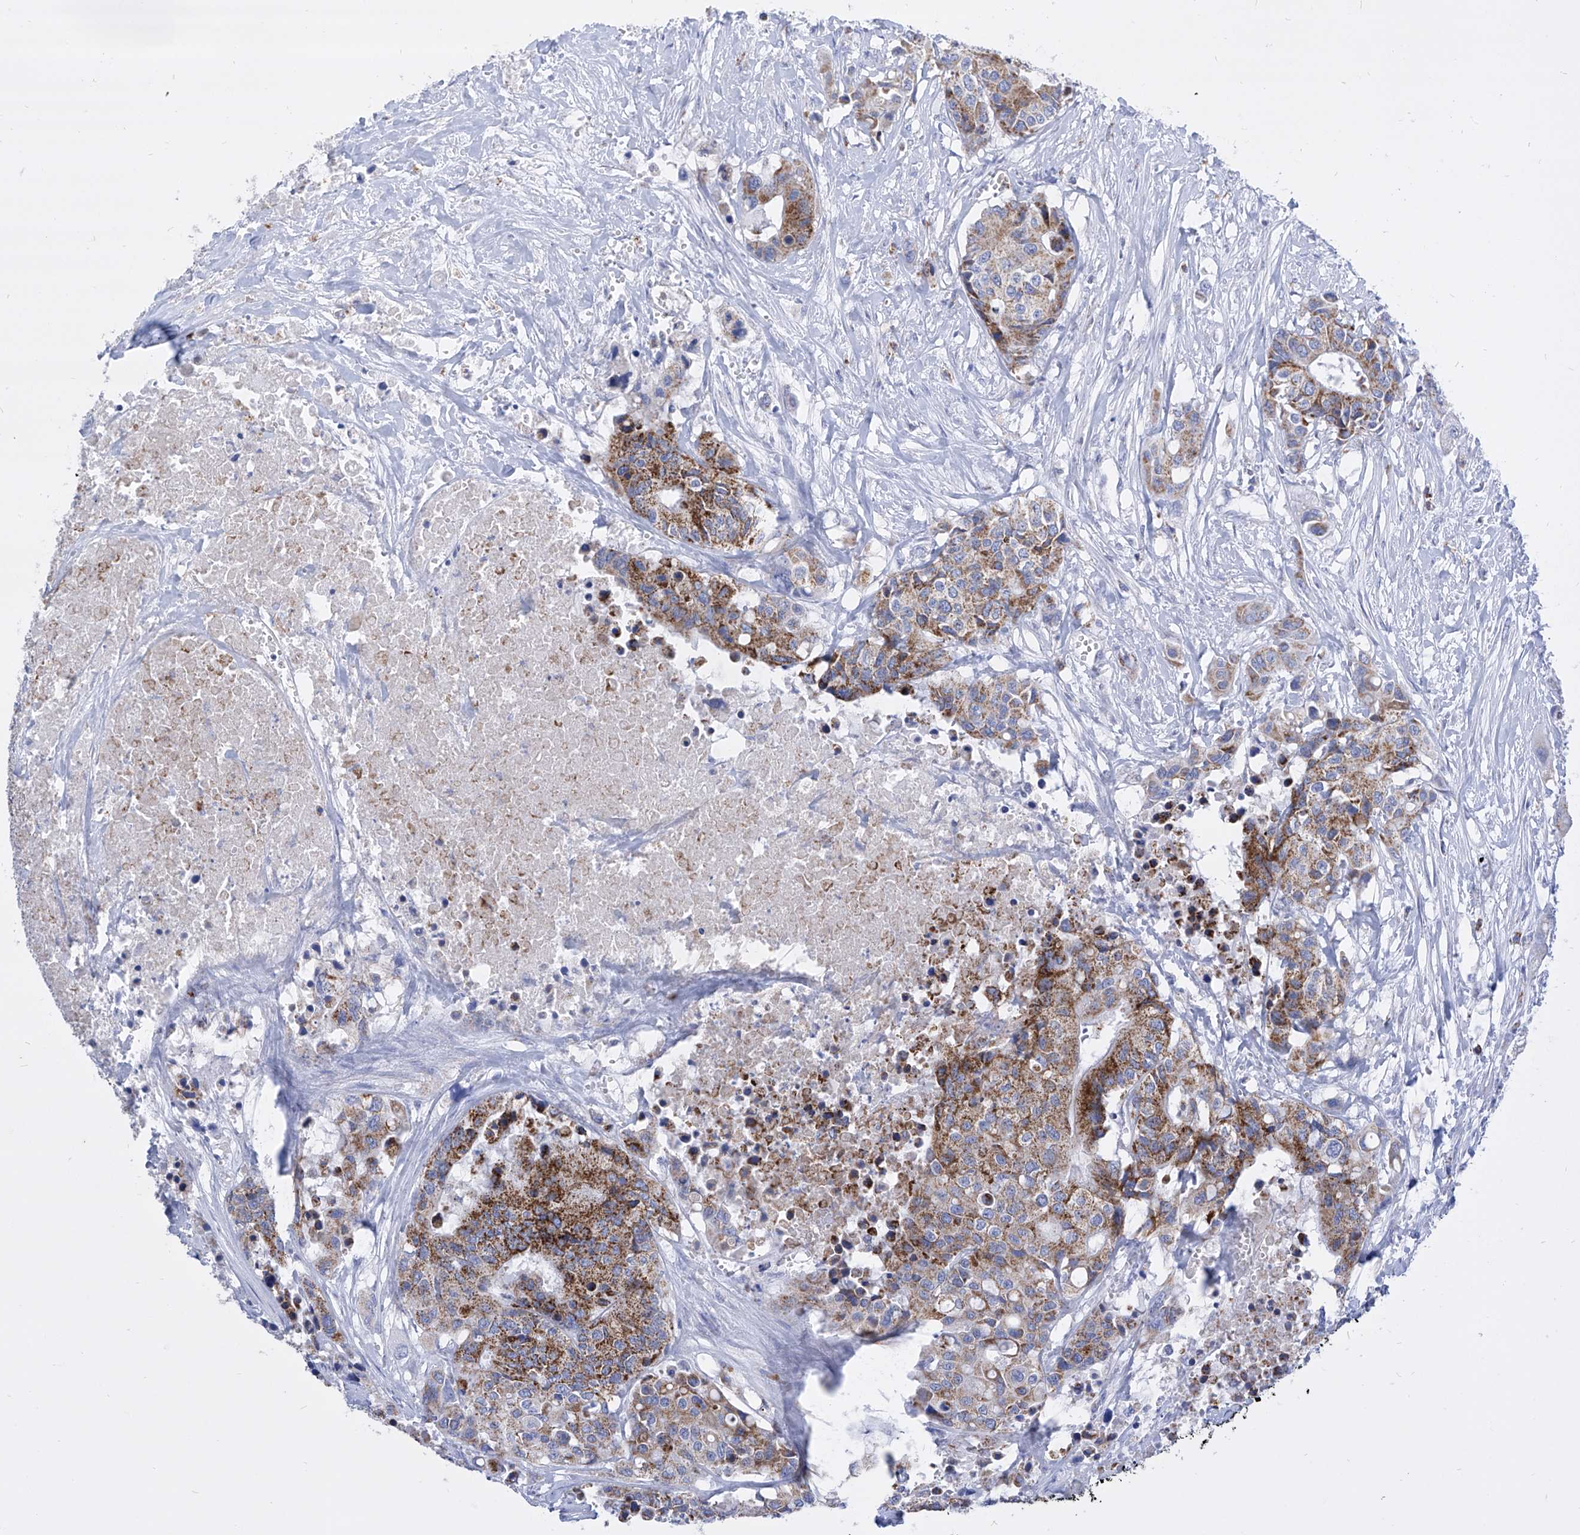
{"staining": {"intensity": "moderate", "quantity": ">75%", "location": "cytoplasmic/membranous"}, "tissue": "colorectal cancer", "cell_type": "Tumor cells", "image_type": "cancer", "snomed": [{"axis": "morphology", "description": "Adenocarcinoma, NOS"}, {"axis": "topography", "description": "Colon"}], "caption": "Adenocarcinoma (colorectal) stained with DAB (3,3'-diaminobenzidine) immunohistochemistry shows medium levels of moderate cytoplasmic/membranous expression in approximately >75% of tumor cells.", "gene": "COQ3", "patient": {"sex": "male", "age": 77}}